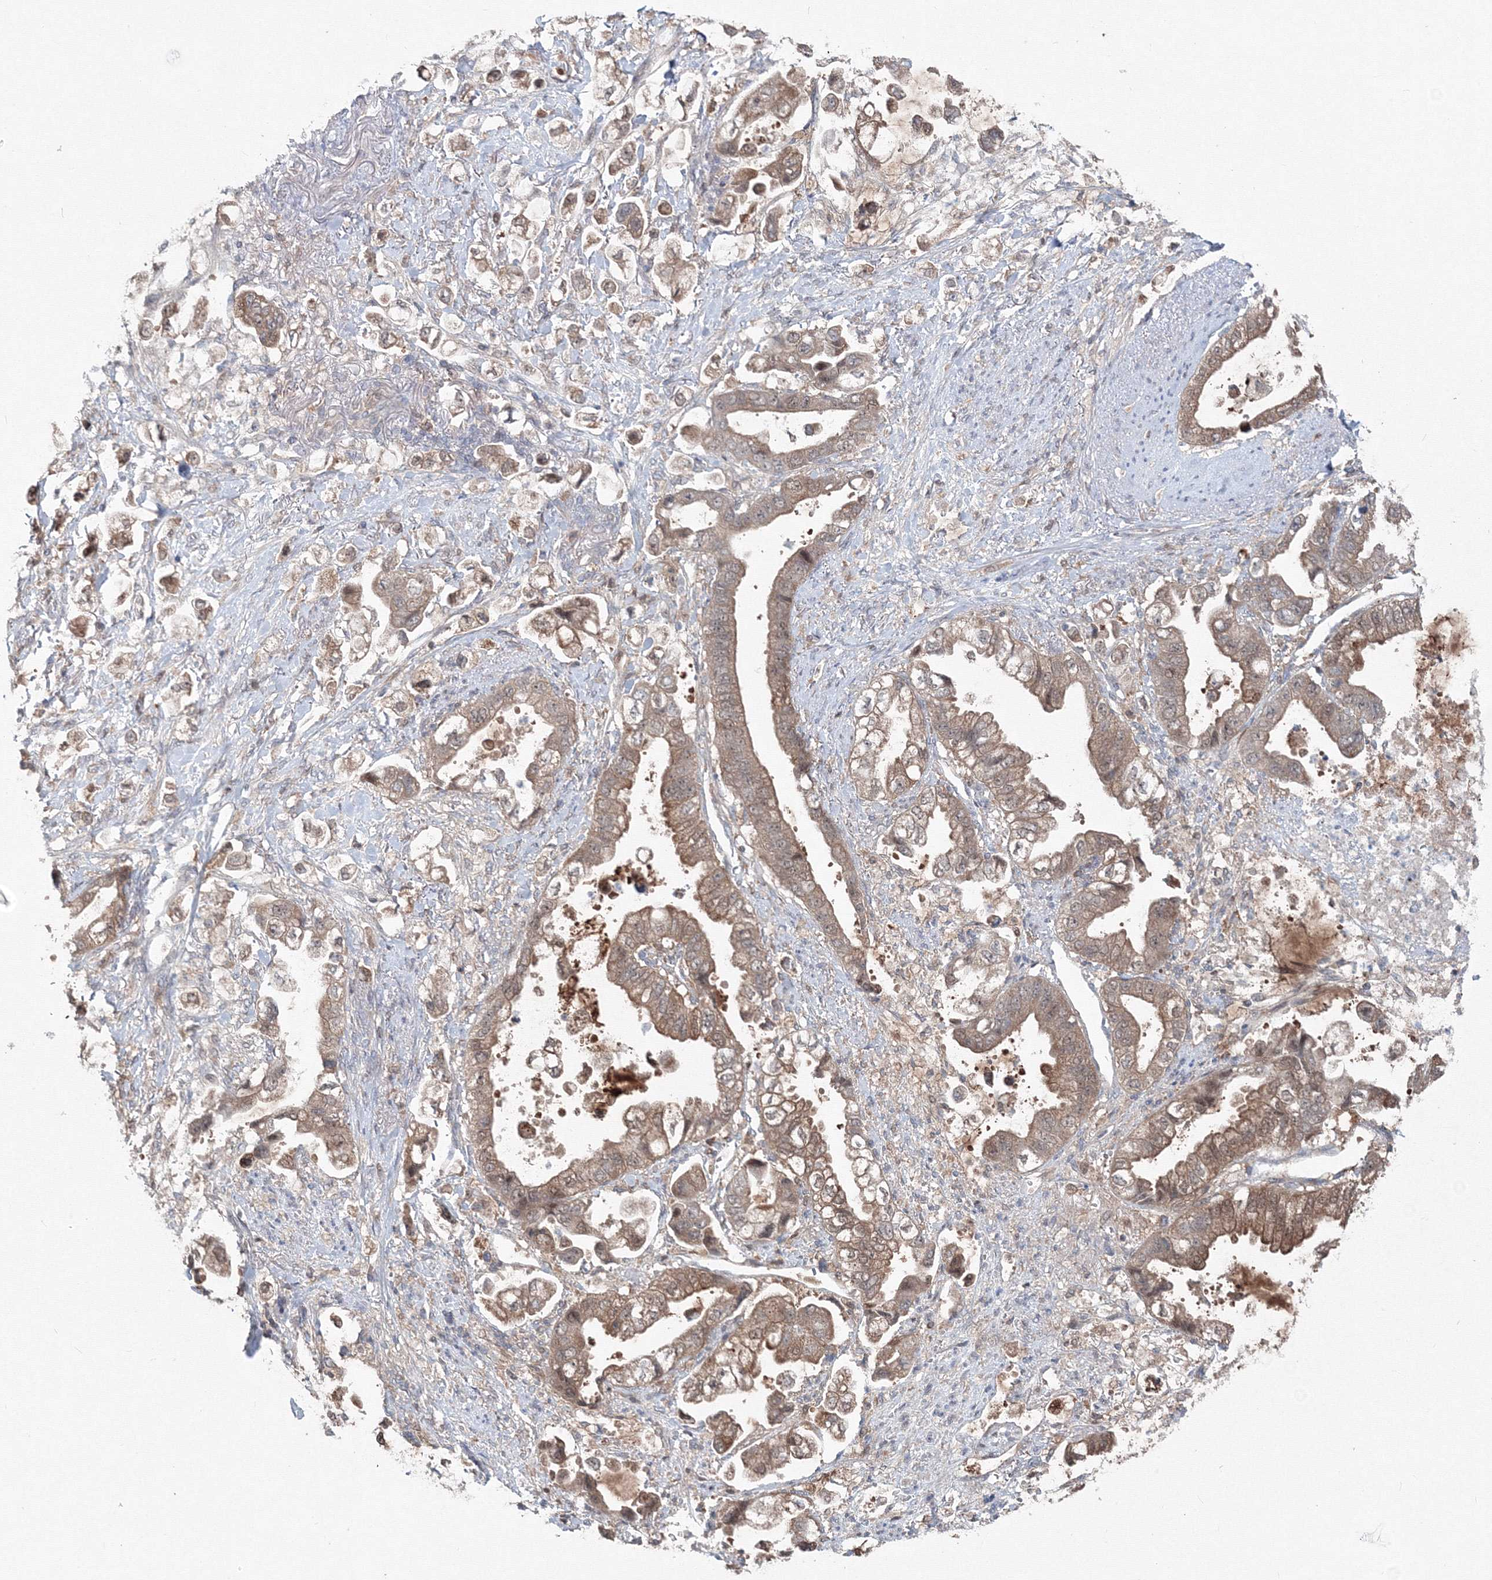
{"staining": {"intensity": "moderate", "quantity": ">75%", "location": "cytoplasmic/membranous"}, "tissue": "stomach cancer", "cell_type": "Tumor cells", "image_type": "cancer", "snomed": [{"axis": "morphology", "description": "Adenocarcinoma, NOS"}, {"axis": "topography", "description": "Stomach"}], "caption": "This is a photomicrograph of IHC staining of stomach cancer (adenocarcinoma), which shows moderate expression in the cytoplasmic/membranous of tumor cells.", "gene": "MKRN2", "patient": {"sex": "male", "age": 62}}